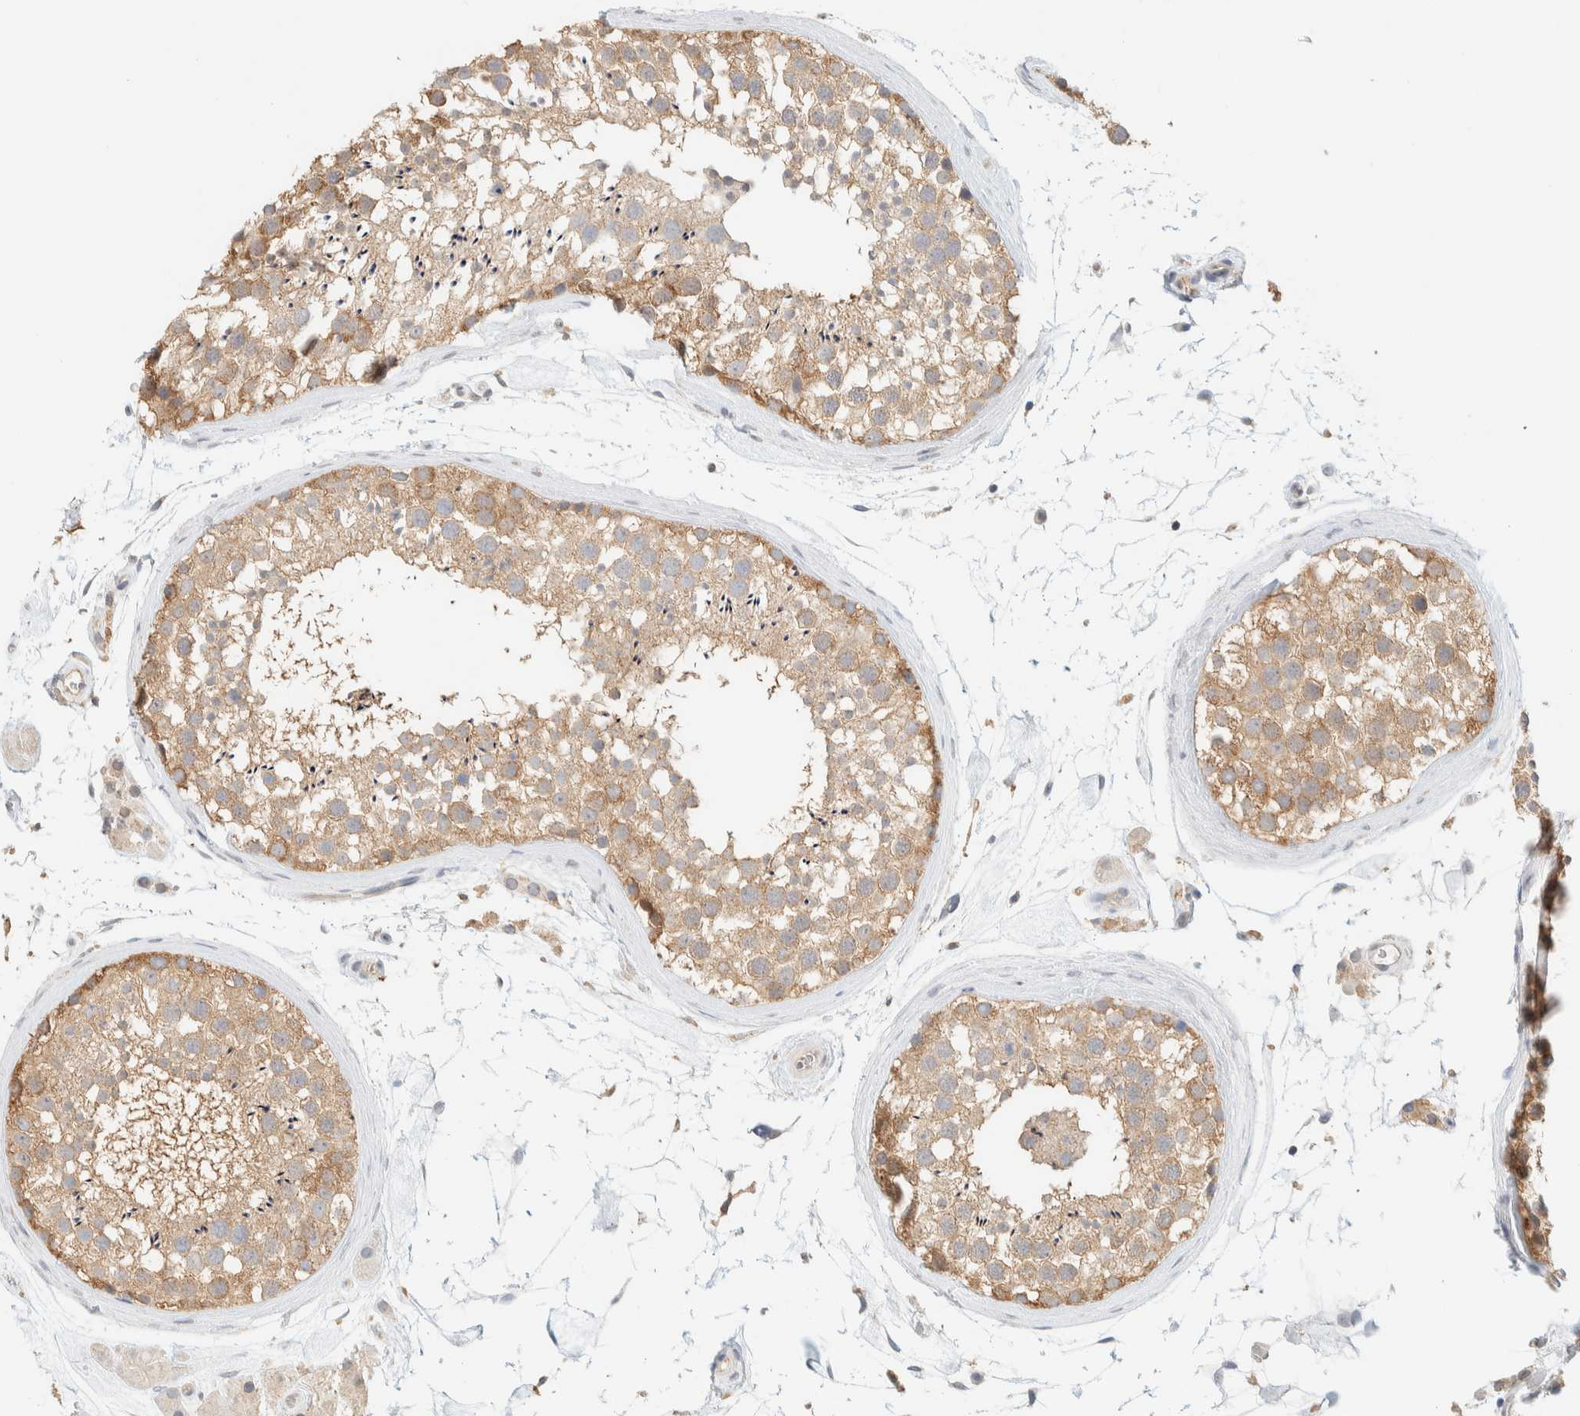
{"staining": {"intensity": "weak", "quantity": ">75%", "location": "cytoplasmic/membranous"}, "tissue": "testis", "cell_type": "Cells in seminiferous ducts", "image_type": "normal", "snomed": [{"axis": "morphology", "description": "Normal tissue, NOS"}, {"axis": "topography", "description": "Testis"}], "caption": "Protein expression analysis of unremarkable testis displays weak cytoplasmic/membranous staining in approximately >75% of cells in seminiferous ducts.", "gene": "TBC1D8B", "patient": {"sex": "male", "age": 46}}